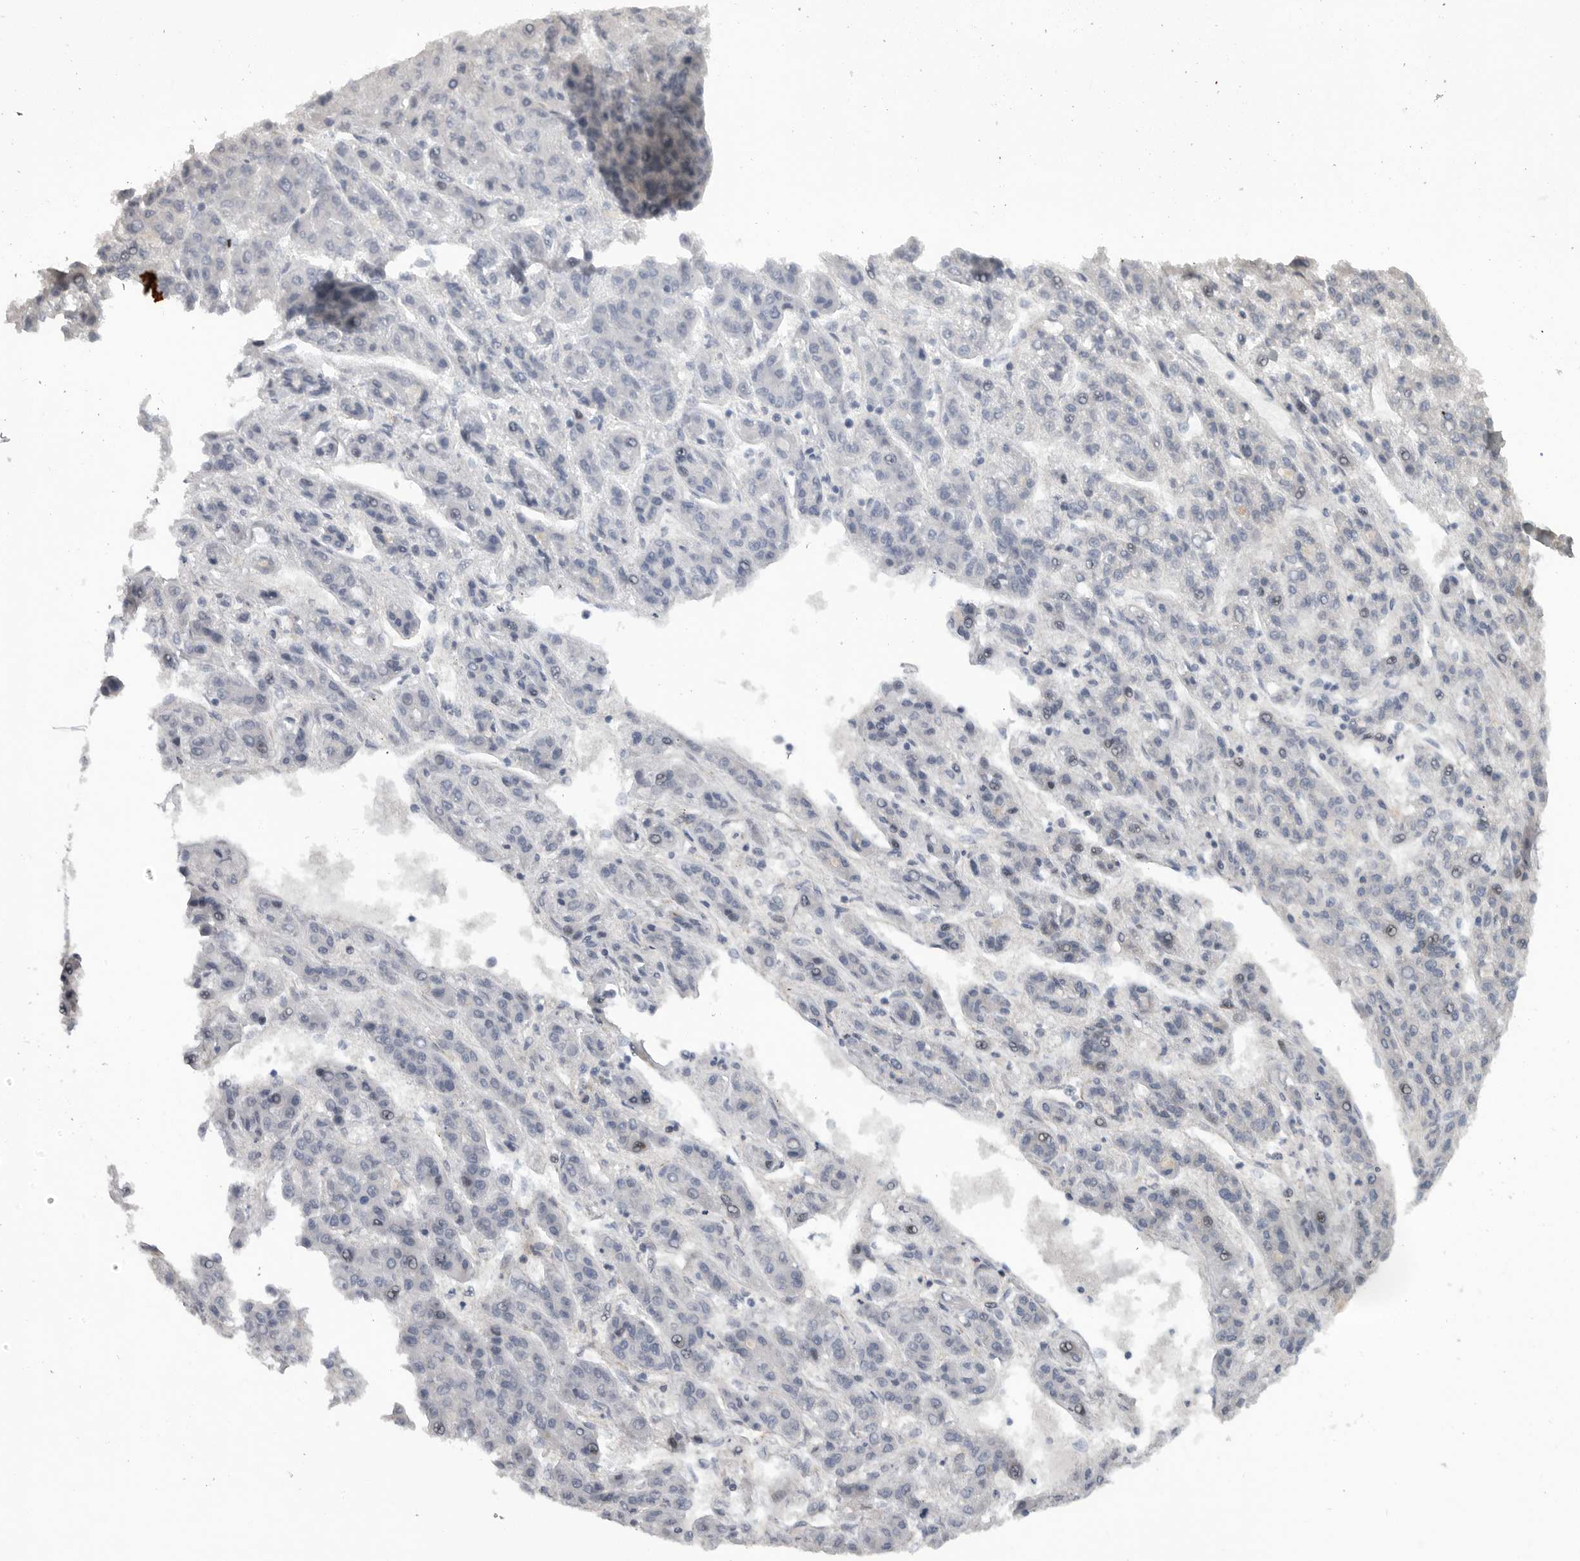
{"staining": {"intensity": "negative", "quantity": "none", "location": "none"}, "tissue": "liver cancer", "cell_type": "Tumor cells", "image_type": "cancer", "snomed": [{"axis": "morphology", "description": "Carcinoma, Hepatocellular, NOS"}, {"axis": "topography", "description": "Liver"}], "caption": "This image is of liver hepatocellular carcinoma stained with IHC to label a protein in brown with the nuclei are counter-stained blue. There is no expression in tumor cells.", "gene": "TMPRSS11F", "patient": {"sex": "male", "age": 70}}